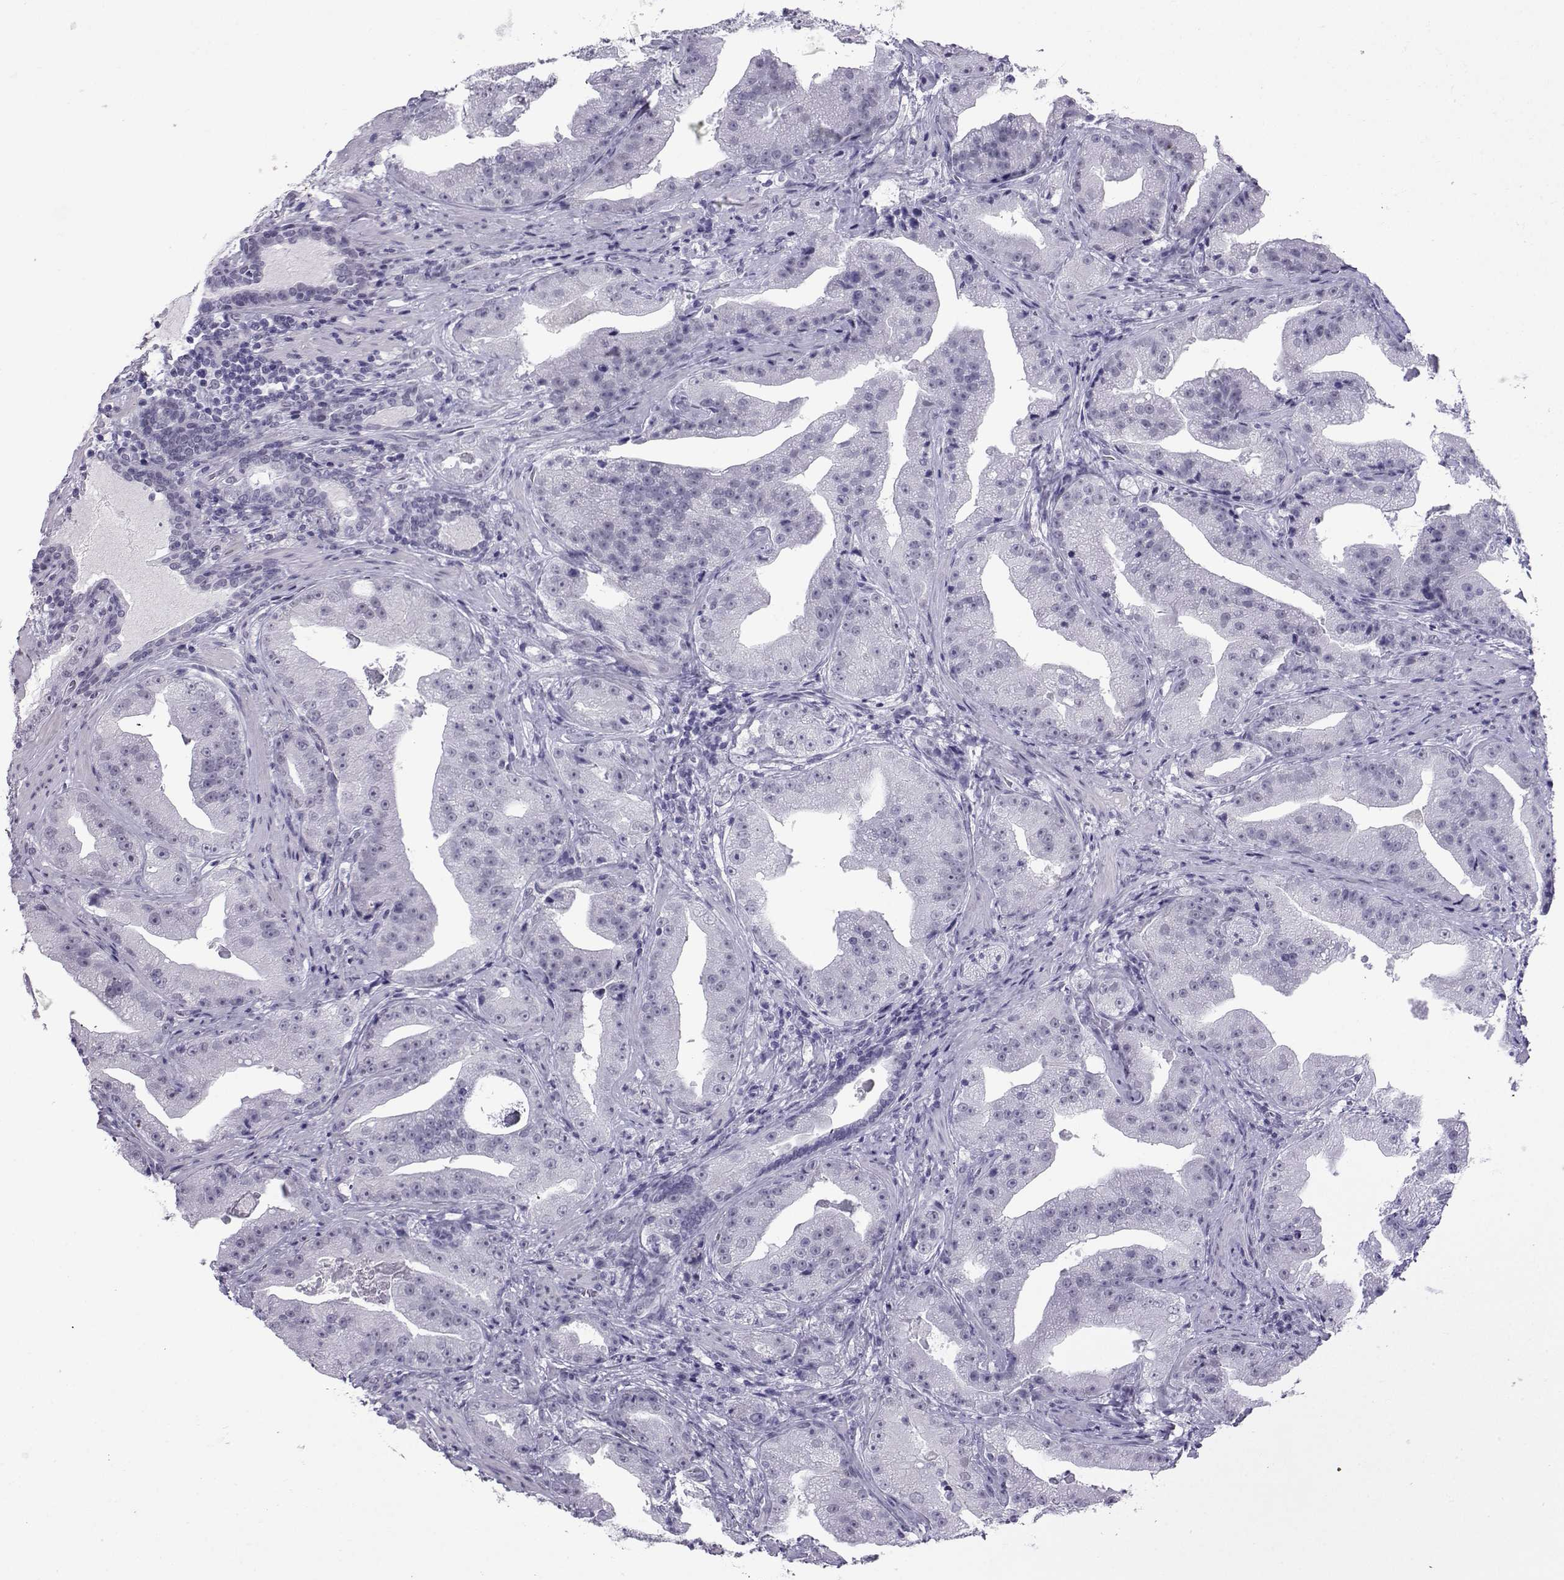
{"staining": {"intensity": "negative", "quantity": "none", "location": "none"}, "tissue": "prostate cancer", "cell_type": "Tumor cells", "image_type": "cancer", "snomed": [{"axis": "morphology", "description": "Adenocarcinoma, Low grade"}, {"axis": "topography", "description": "Prostate"}], "caption": "DAB (3,3'-diaminobenzidine) immunohistochemical staining of human prostate adenocarcinoma (low-grade) reveals no significant positivity in tumor cells.", "gene": "LORICRIN", "patient": {"sex": "male", "age": 62}}